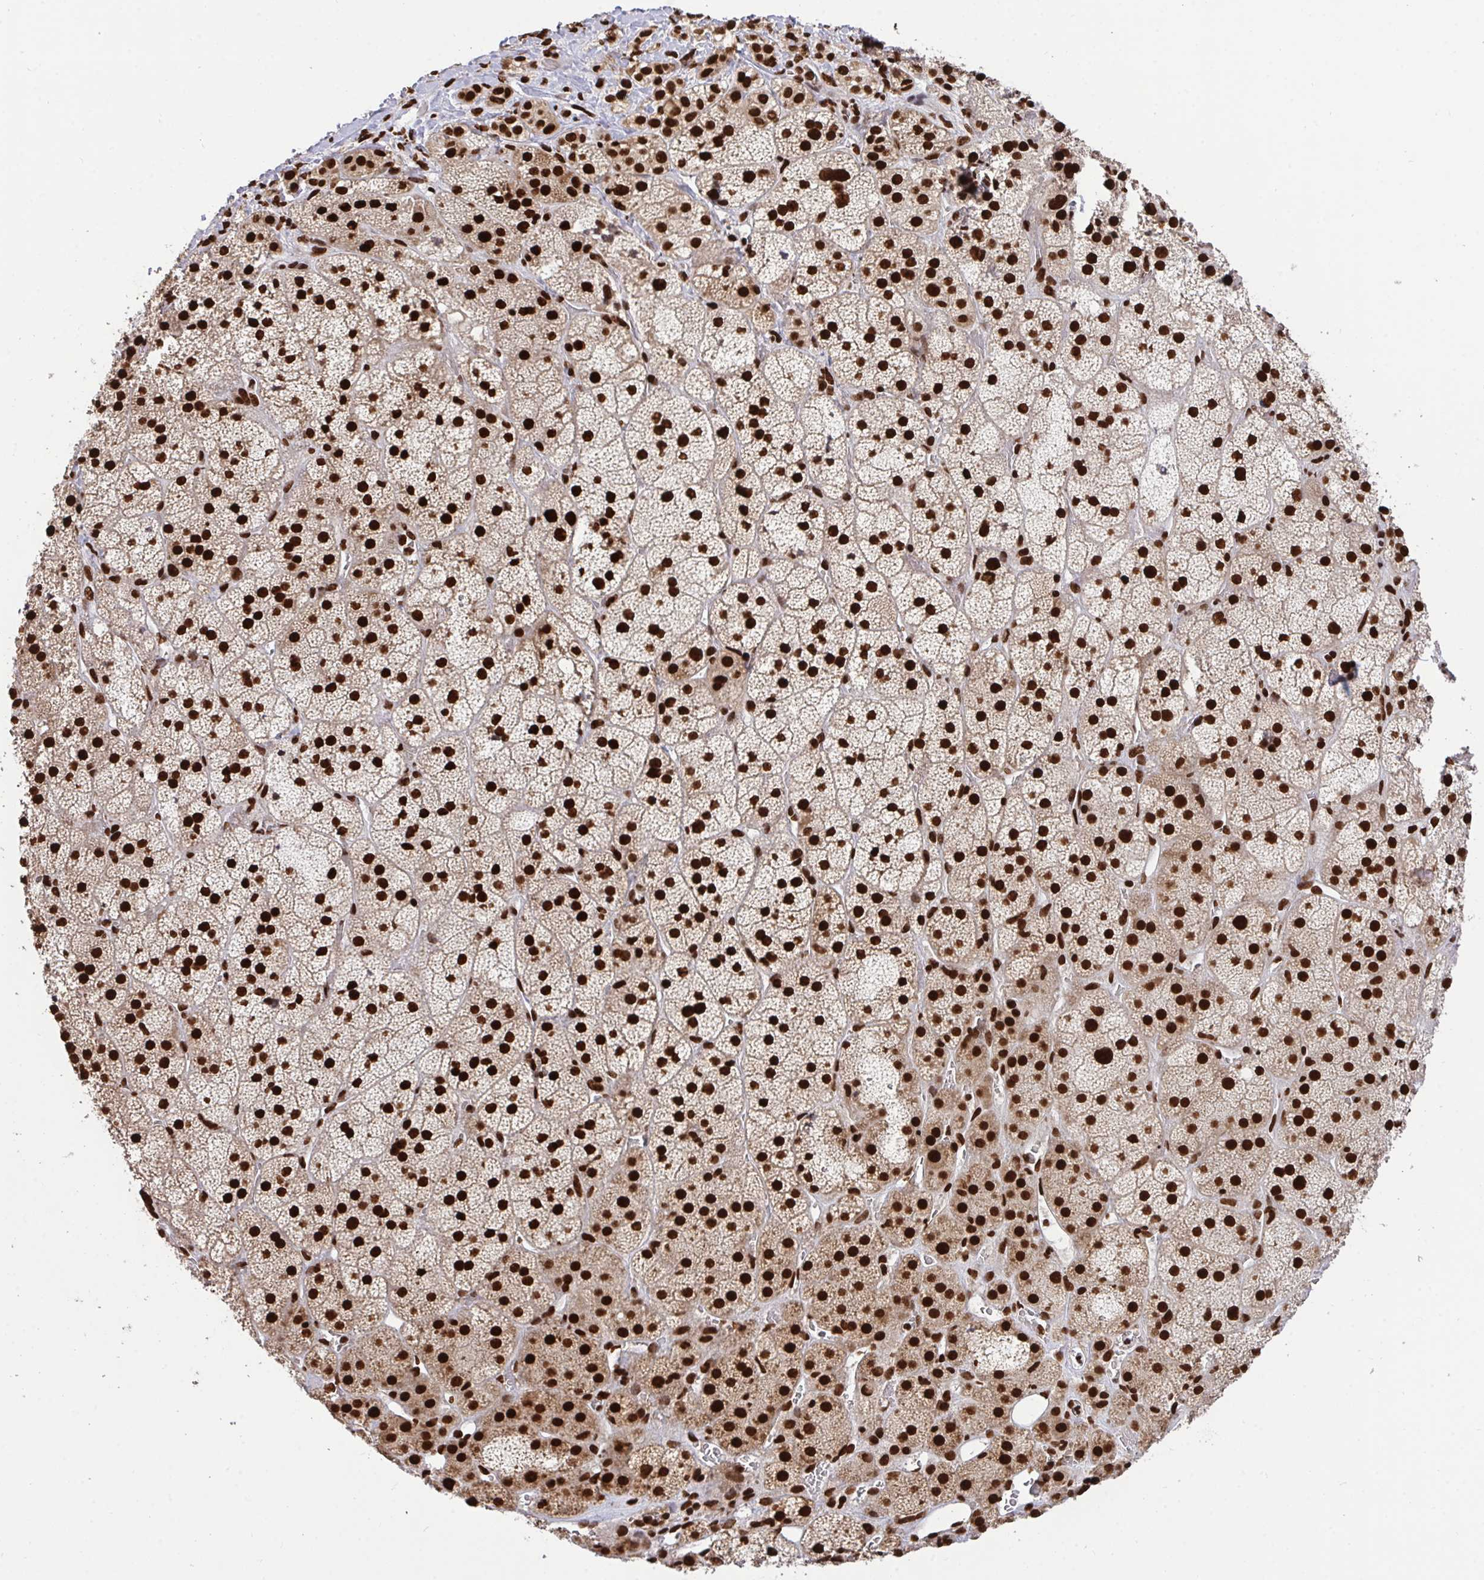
{"staining": {"intensity": "strong", "quantity": ">75%", "location": "cytoplasmic/membranous,nuclear"}, "tissue": "adrenal gland", "cell_type": "Glandular cells", "image_type": "normal", "snomed": [{"axis": "morphology", "description": "Normal tissue, NOS"}, {"axis": "topography", "description": "Adrenal gland"}], "caption": "The histopathology image demonstrates a brown stain indicating the presence of a protein in the cytoplasmic/membranous,nuclear of glandular cells in adrenal gland. The protein of interest is shown in brown color, while the nuclei are stained blue.", "gene": "ENSG00000268083", "patient": {"sex": "male", "age": 57}}